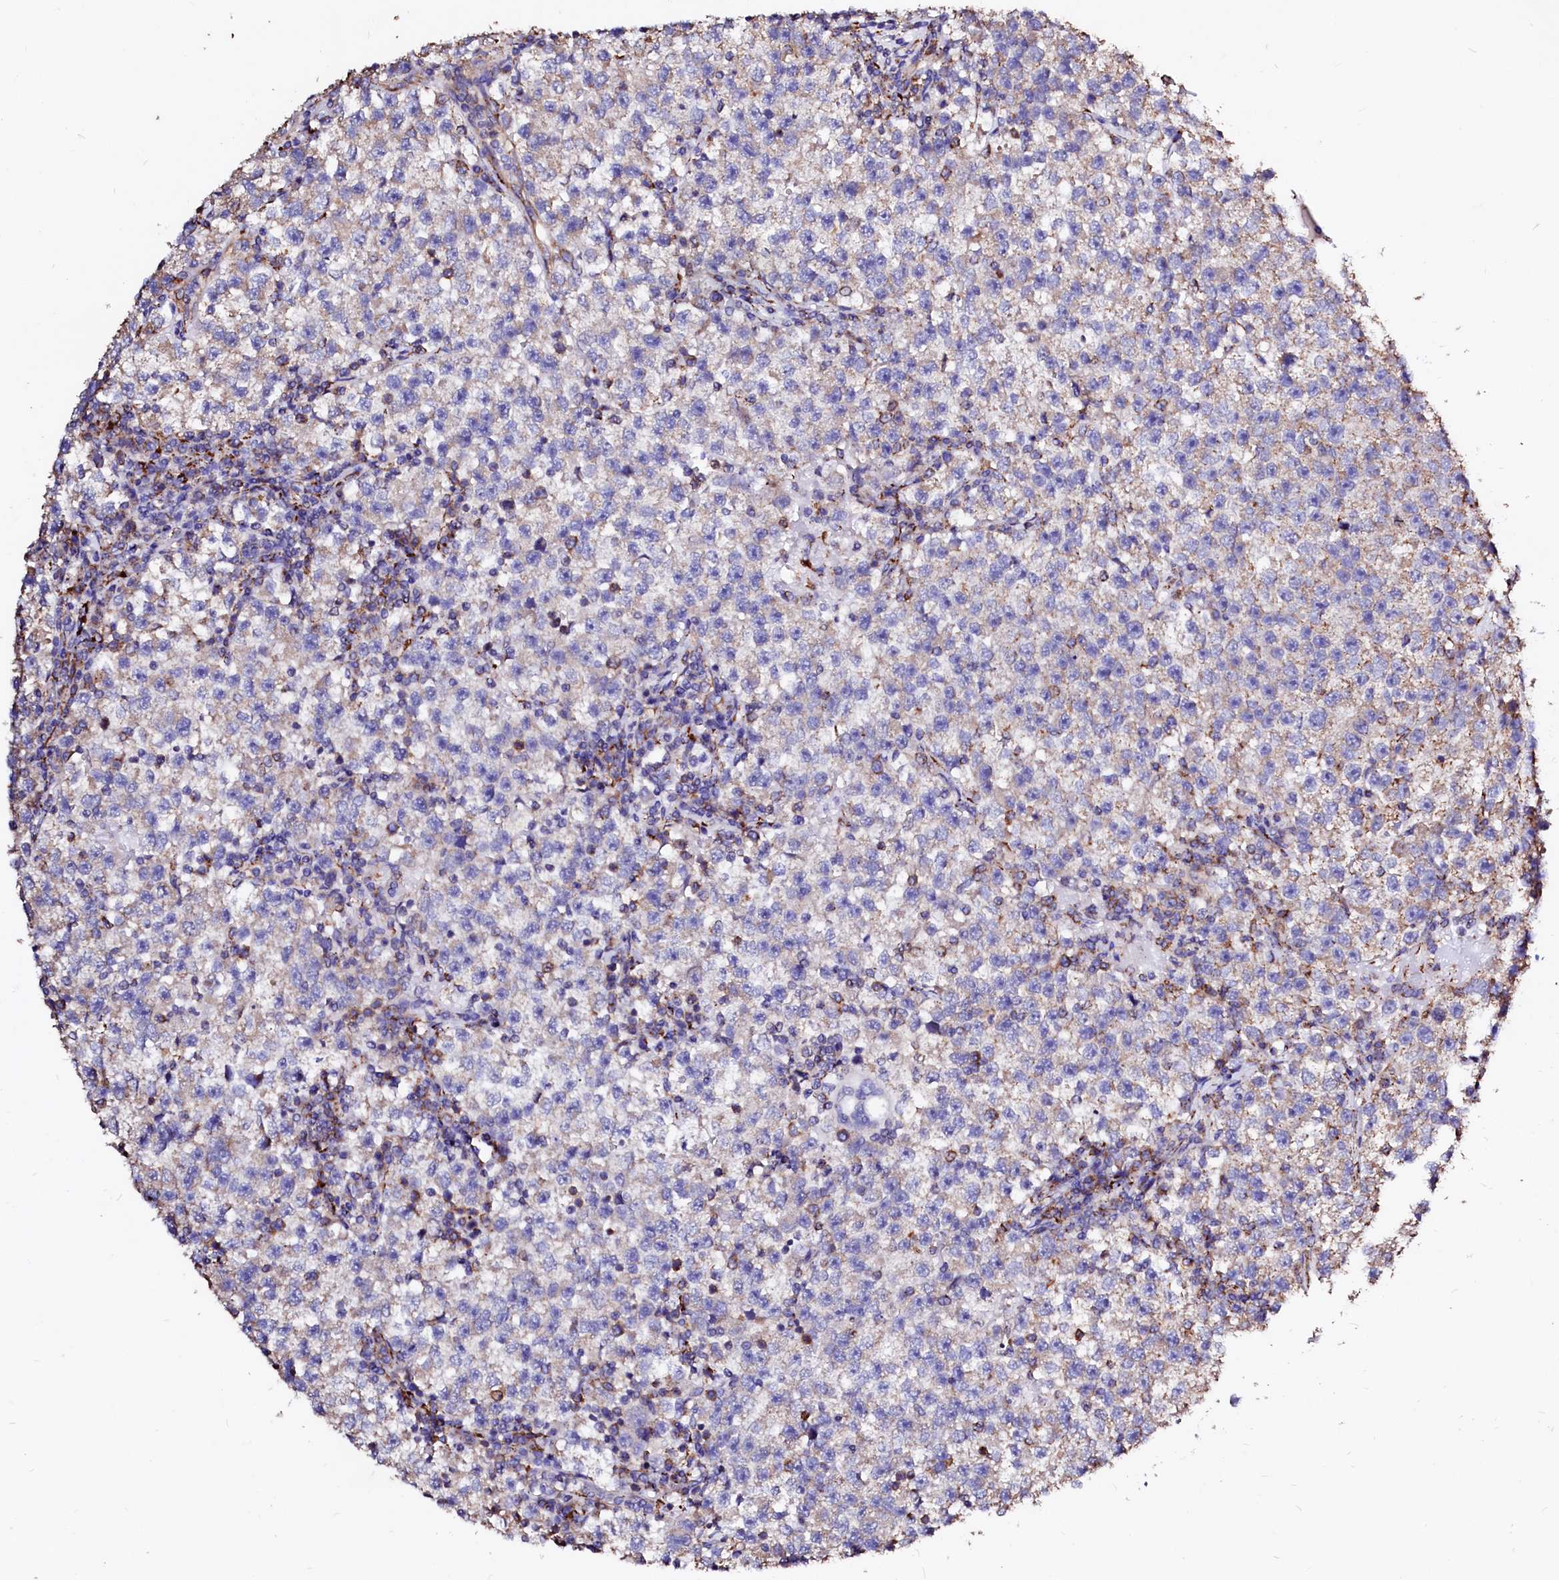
{"staining": {"intensity": "moderate", "quantity": "<25%", "location": "cytoplasmic/membranous"}, "tissue": "testis cancer", "cell_type": "Tumor cells", "image_type": "cancer", "snomed": [{"axis": "morphology", "description": "Seminoma, NOS"}, {"axis": "topography", "description": "Testis"}], "caption": "Immunohistochemistry image of testis cancer (seminoma) stained for a protein (brown), which shows low levels of moderate cytoplasmic/membranous expression in approximately <25% of tumor cells.", "gene": "MAOB", "patient": {"sex": "male", "age": 22}}